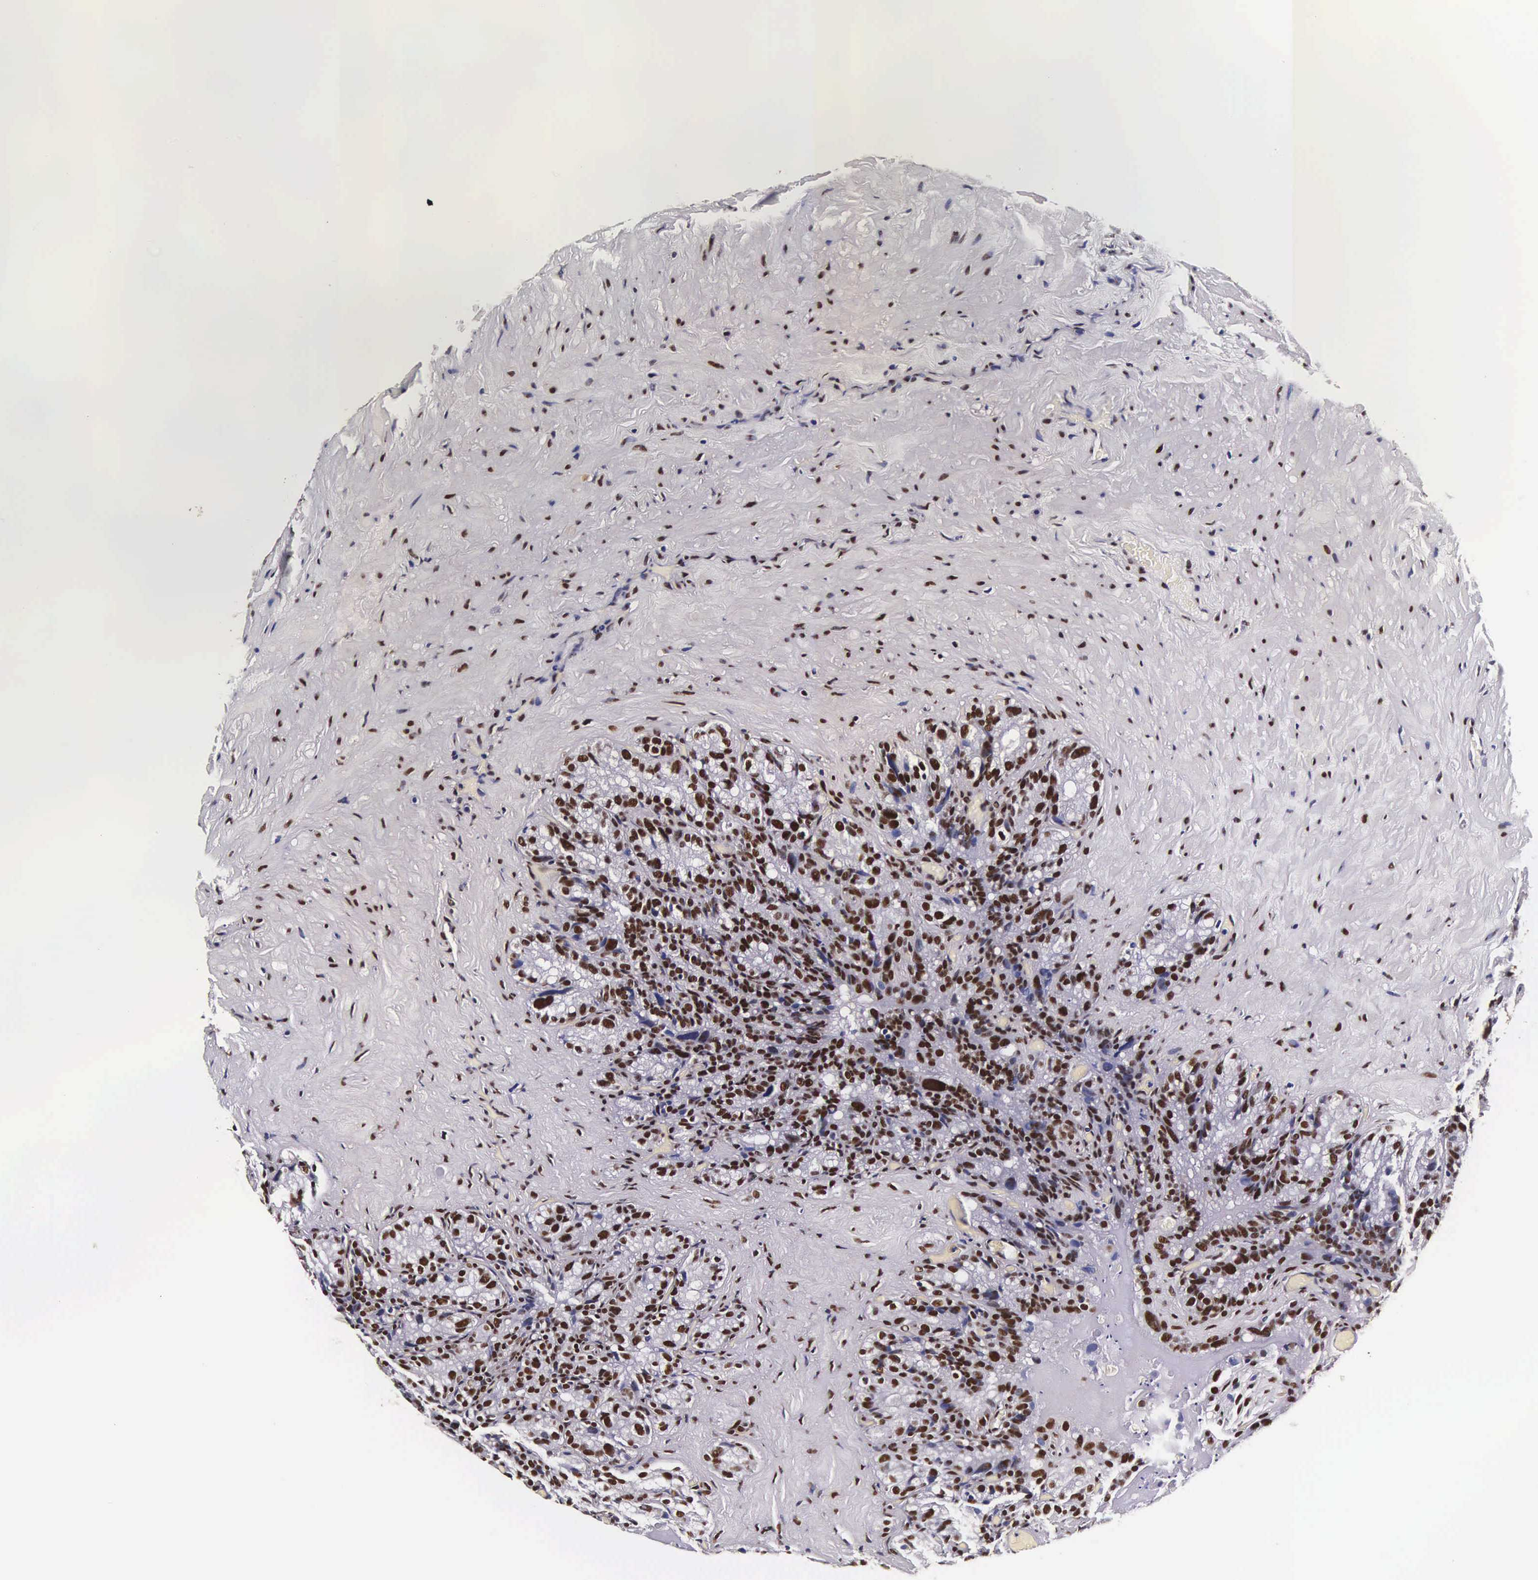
{"staining": {"intensity": "strong", "quantity": ">75%", "location": "nuclear"}, "tissue": "seminal vesicle", "cell_type": "Glandular cells", "image_type": "normal", "snomed": [{"axis": "morphology", "description": "Normal tissue, NOS"}, {"axis": "topography", "description": "Seminal veicle"}], "caption": "This is an image of immunohistochemistry staining of unremarkable seminal vesicle, which shows strong positivity in the nuclear of glandular cells.", "gene": "BCL2L2", "patient": {"sex": "male", "age": 63}}